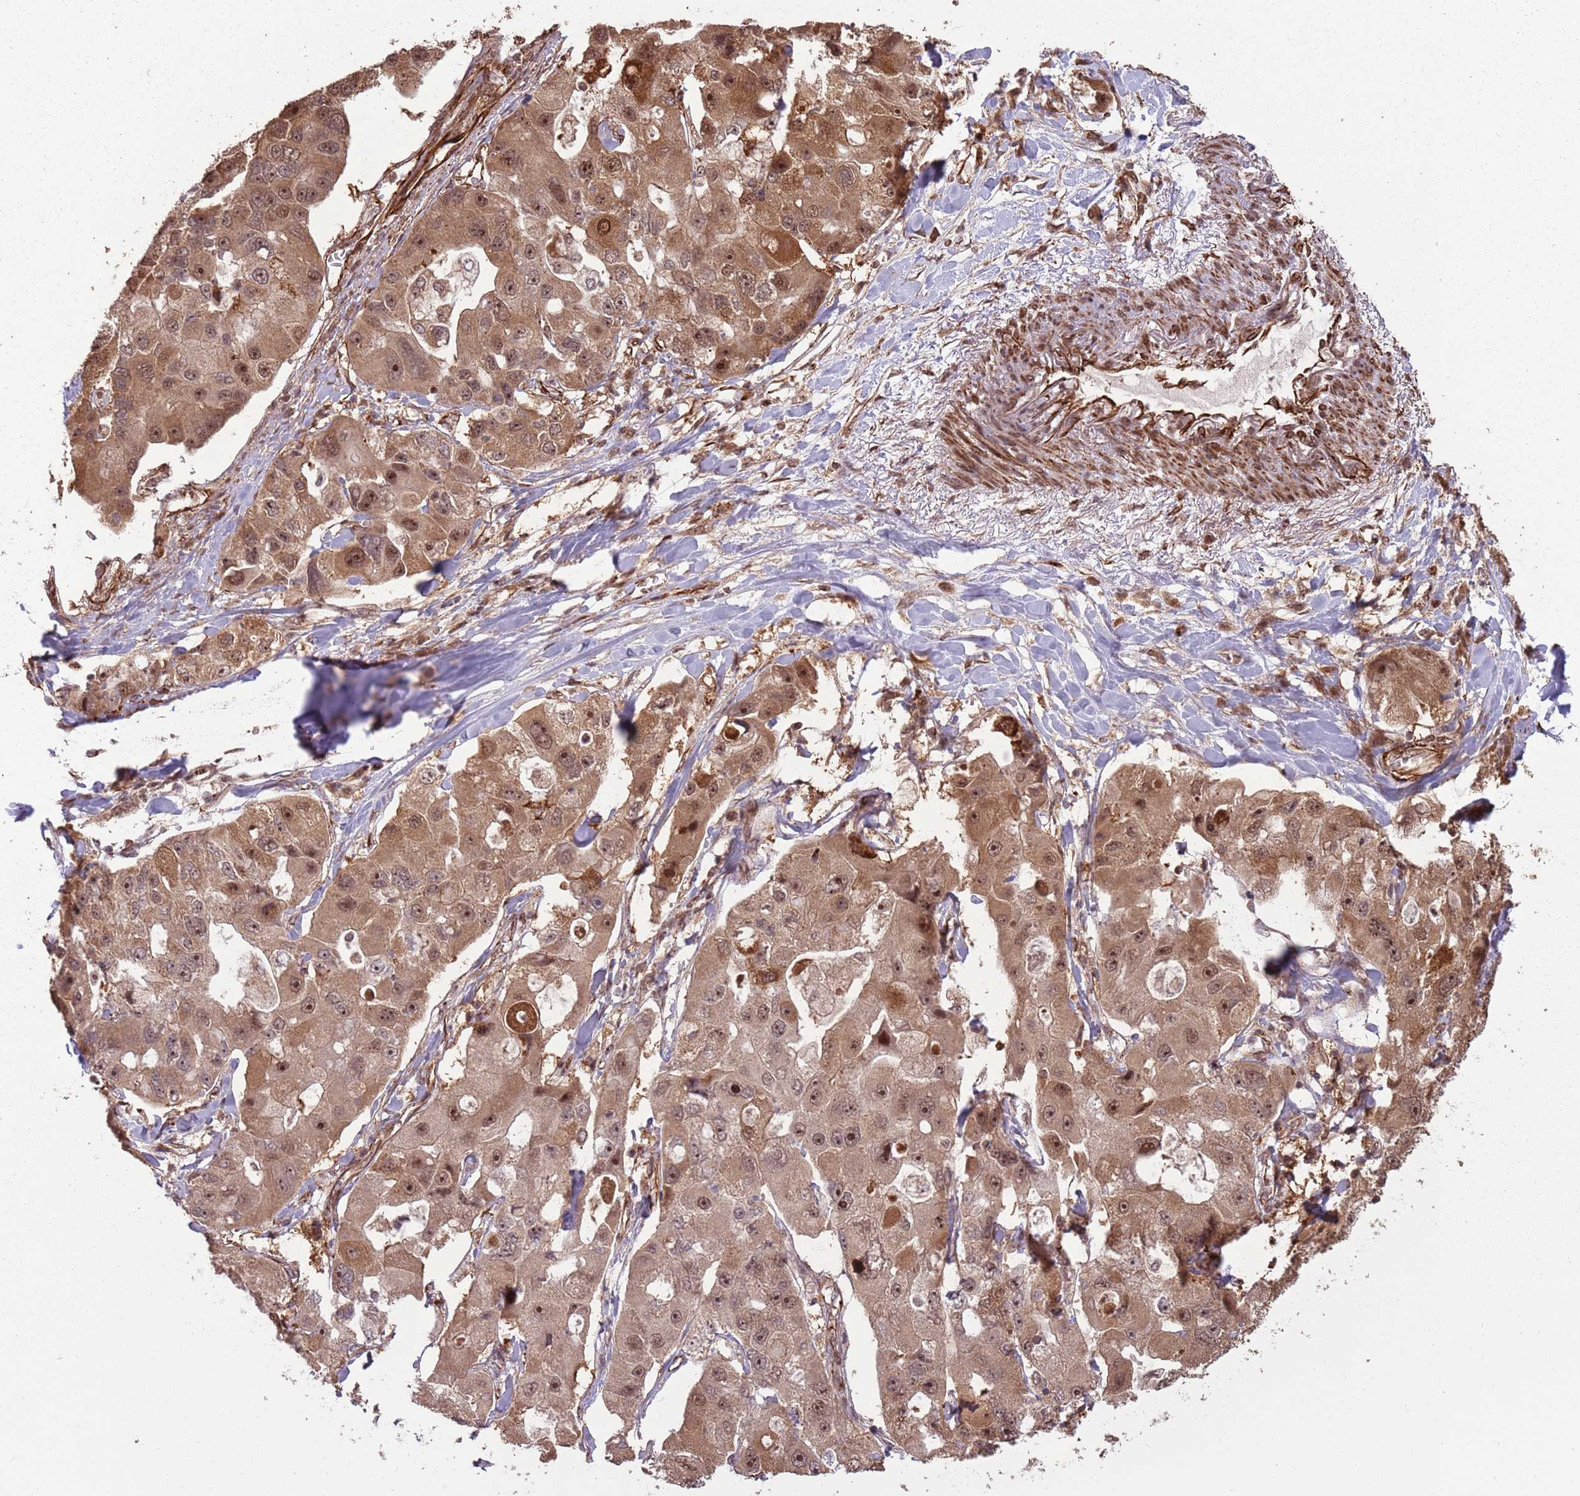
{"staining": {"intensity": "moderate", "quantity": ">75%", "location": "cytoplasmic/membranous,nuclear"}, "tissue": "lung cancer", "cell_type": "Tumor cells", "image_type": "cancer", "snomed": [{"axis": "morphology", "description": "Adenocarcinoma, NOS"}, {"axis": "topography", "description": "Lung"}], "caption": "A medium amount of moderate cytoplasmic/membranous and nuclear staining is identified in approximately >75% of tumor cells in lung cancer (adenocarcinoma) tissue.", "gene": "ADAMTS3", "patient": {"sex": "female", "age": 54}}